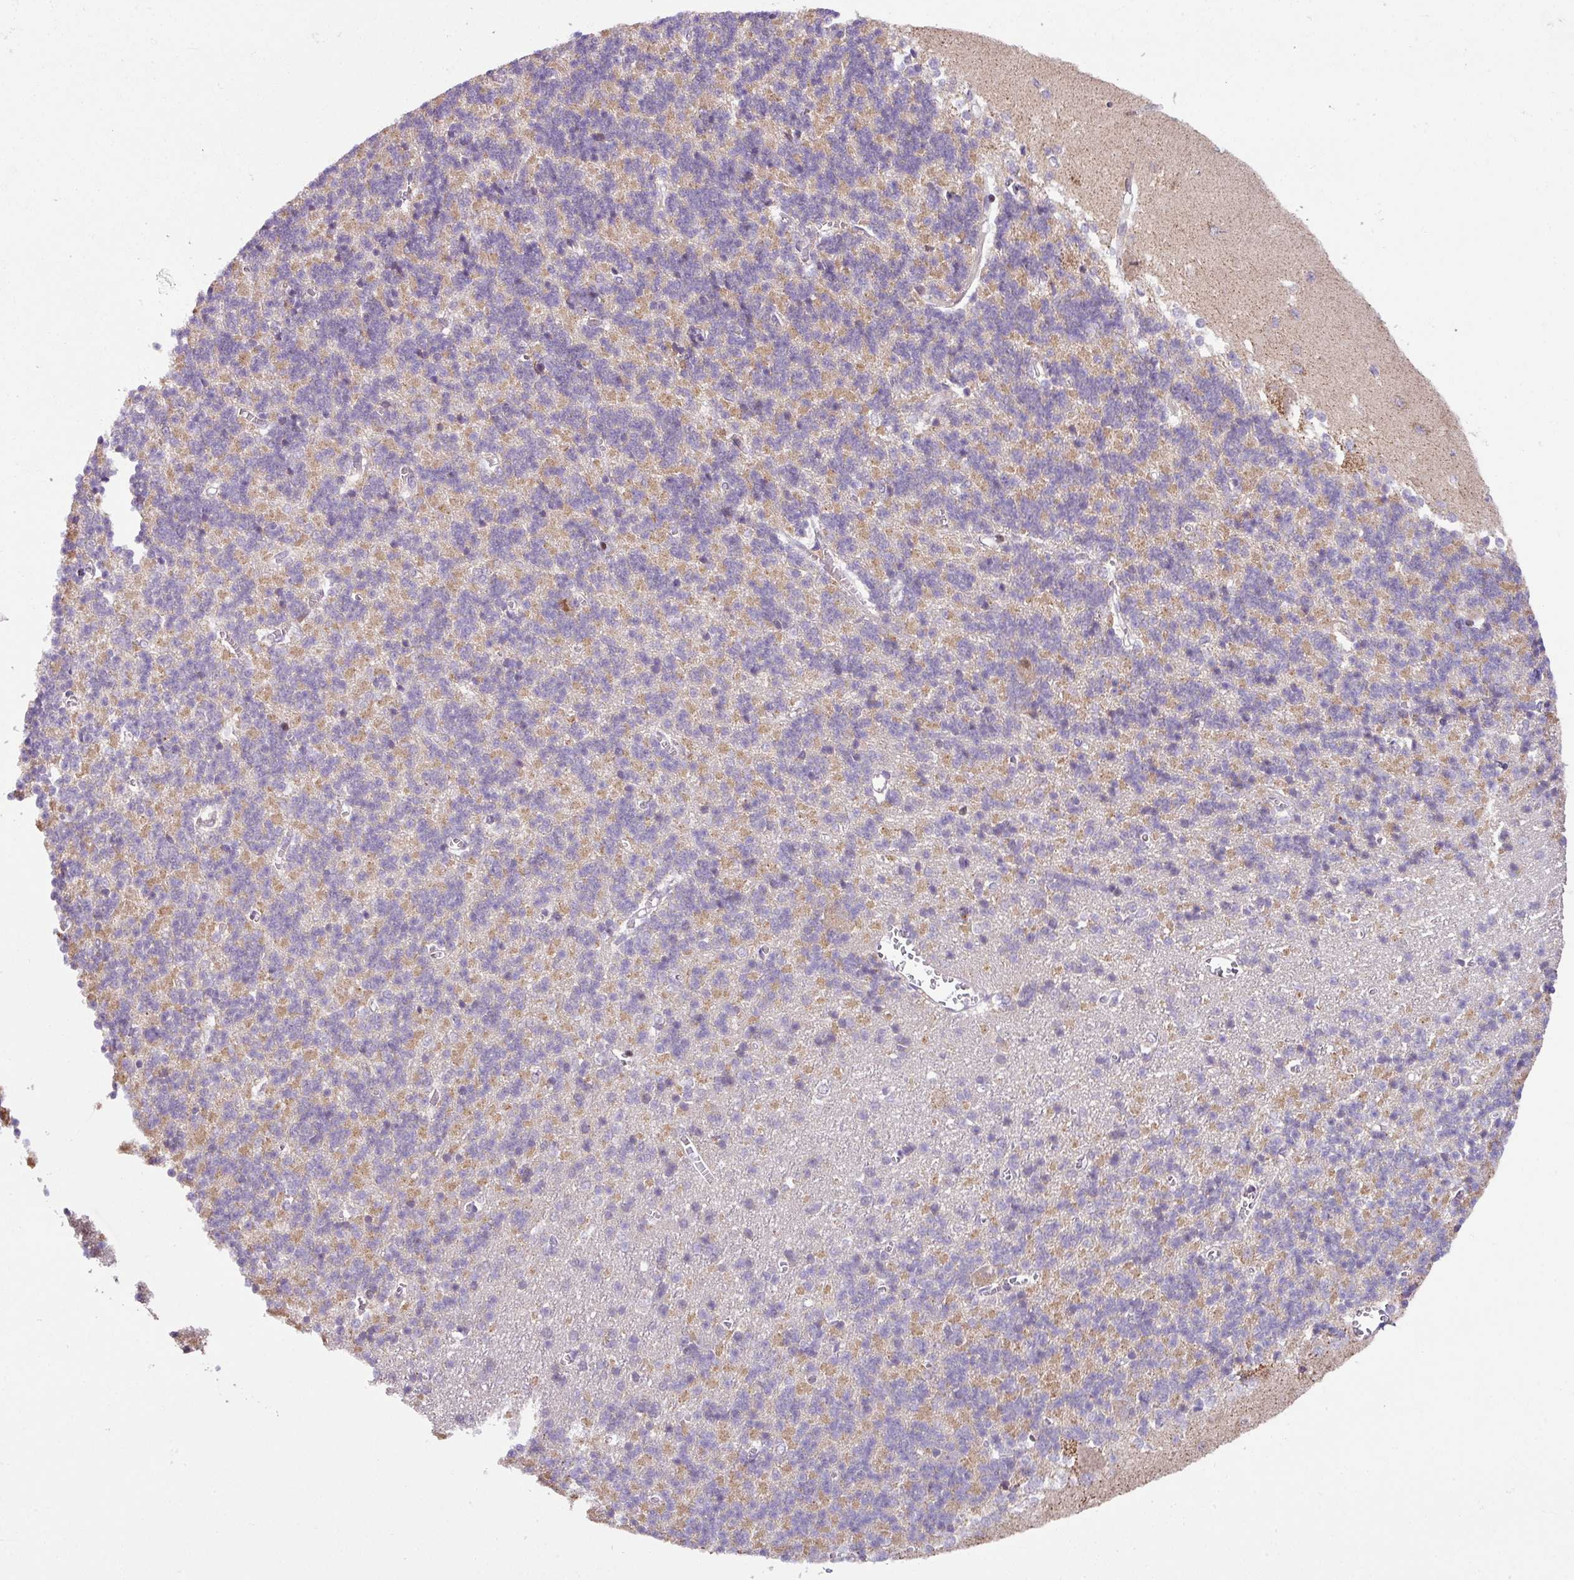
{"staining": {"intensity": "moderate", "quantity": "<25%", "location": "cytoplasmic/membranous"}, "tissue": "cerebellum", "cell_type": "Cells in granular layer", "image_type": "normal", "snomed": [{"axis": "morphology", "description": "Normal tissue, NOS"}, {"axis": "topography", "description": "Cerebellum"}], "caption": "Brown immunohistochemical staining in normal cerebellum displays moderate cytoplasmic/membranous expression in about <25% of cells in granular layer.", "gene": "ENSG00000269547", "patient": {"sex": "male", "age": 37}}